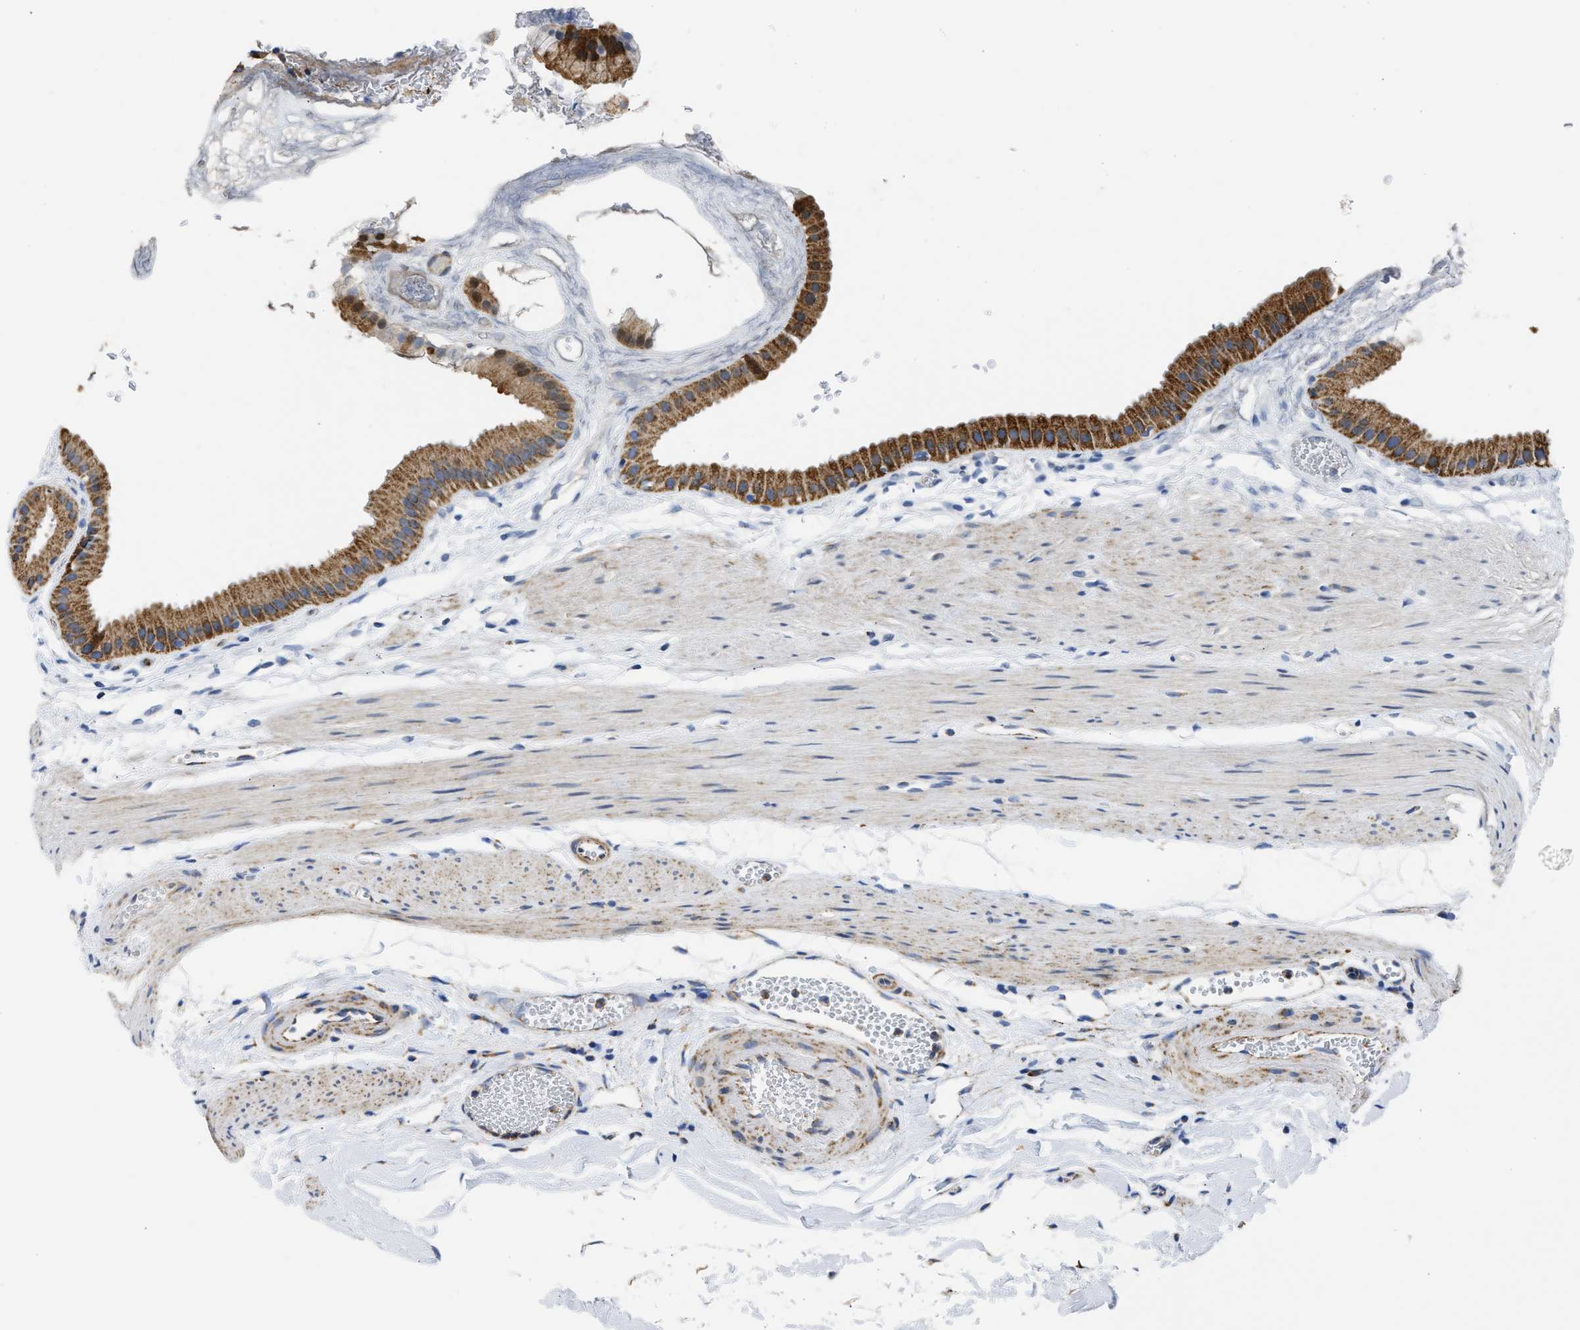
{"staining": {"intensity": "strong", "quantity": ">75%", "location": "cytoplasmic/membranous"}, "tissue": "gallbladder", "cell_type": "Glandular cells", "image_type": "normal", "snomed": [{"axis": "morphology", "description": "Normal tissue, NOS"}, {"axis": "topography", "description": "Gallbladder"}], "caption": "IHC of unremarkable gallbladder shows high levels of strong cytoplasmic/membranous staining in about >75% of glandular cells.", "gene": "CYCS", "patient": {"sex": "female", "age": 64}}